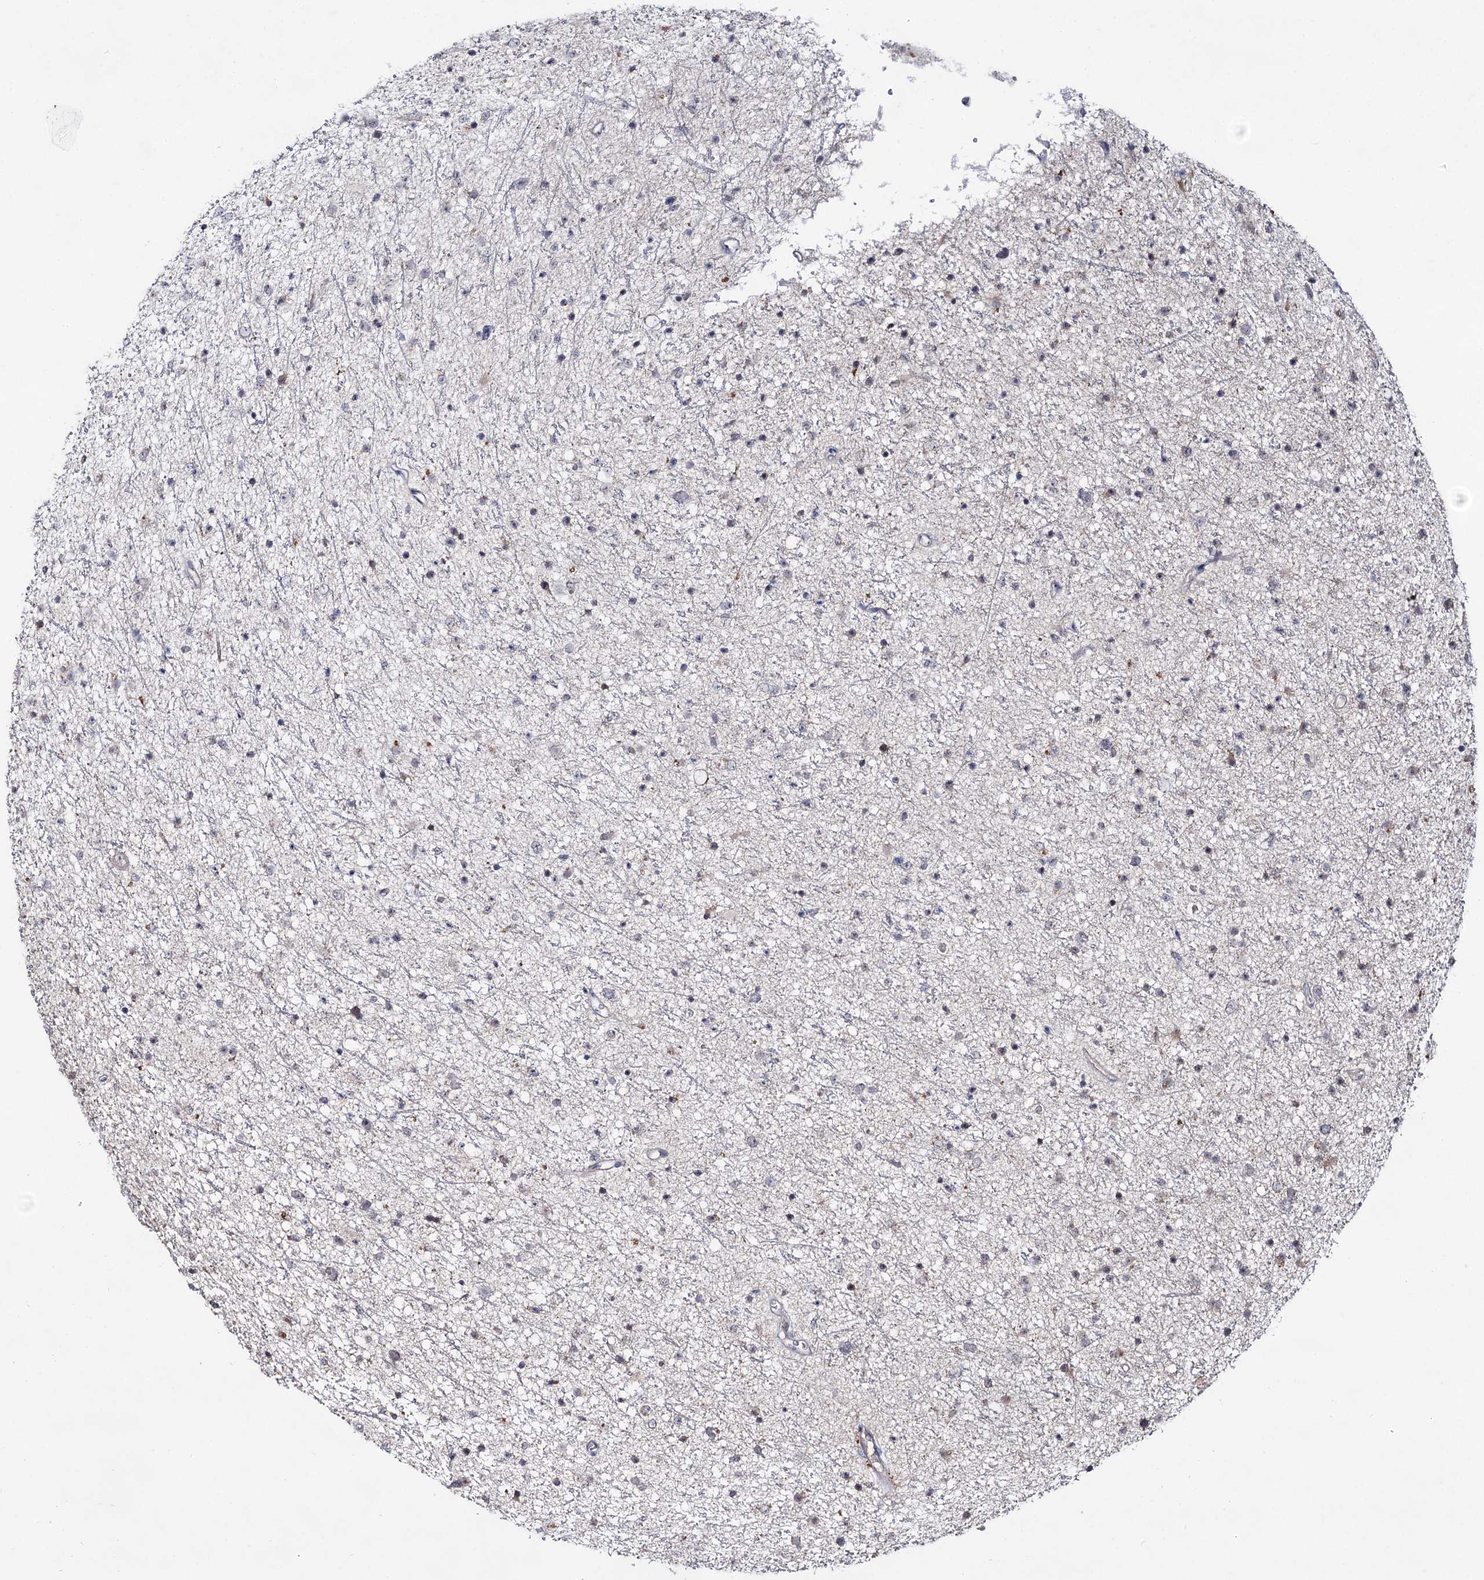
{"staining": {"intensity": "negative", "quantity": "none", "location": "none"}, "tissue": "glioma", "cell_type": "Tumor cells", "image_type": "cancer", "snomed": [{"axis": "morphology", "description": "Glioma, malignant, Low grade"}, {"axis": "topography", "description": "Cerebral cortex"}], "caption": "Photomicrograph shows no significant protein positivity in tumor cells of malignant glioma (low-grade).", "gene": "ACTR6", "patient": {"sex": "female", "age": 39}}